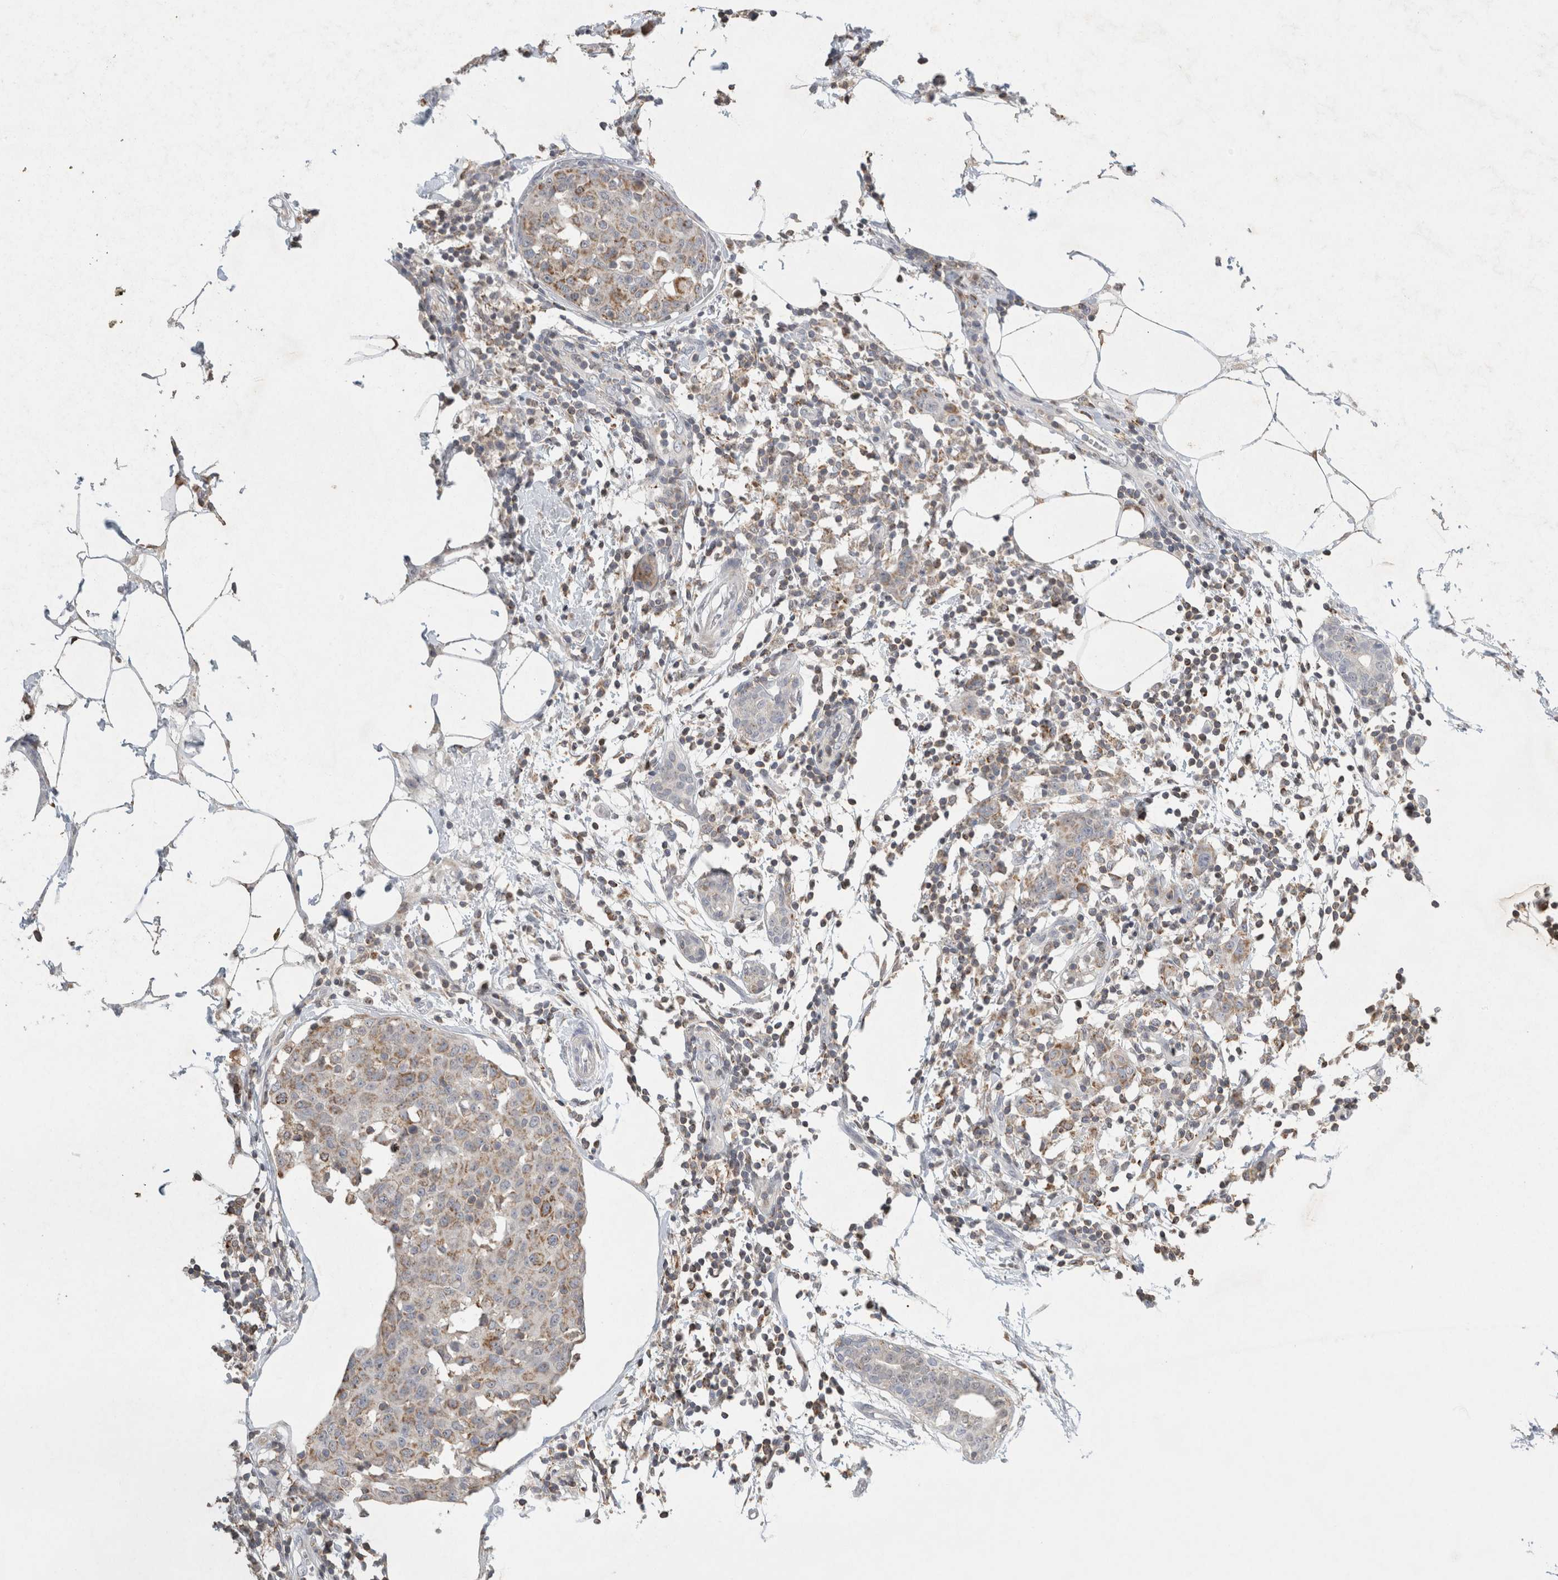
{"staining": {"intensity": "moderate", "quantity": "<25%", "location": "cytoplasmic/membranous"}, "tissue": "breast cancer", "cell_type": "Tumor cells", "image_type": "cancer", "snomed": [{"axis": "morphology", "description": "Normal tissue, NOS"}, {"axis": "morphology", "description": "Duct carcinoma"}, {"axis": "topography", "description": "Breast"}], "caption": "Protein expression analysis of breast cancer (invasive ductal carcinoma) shows moderate cytoplasmic/membranous positivity in approximately <25% of tumor cells.", "gene": "AGMAT", "patient": {"sex": "female", "age": 37}}